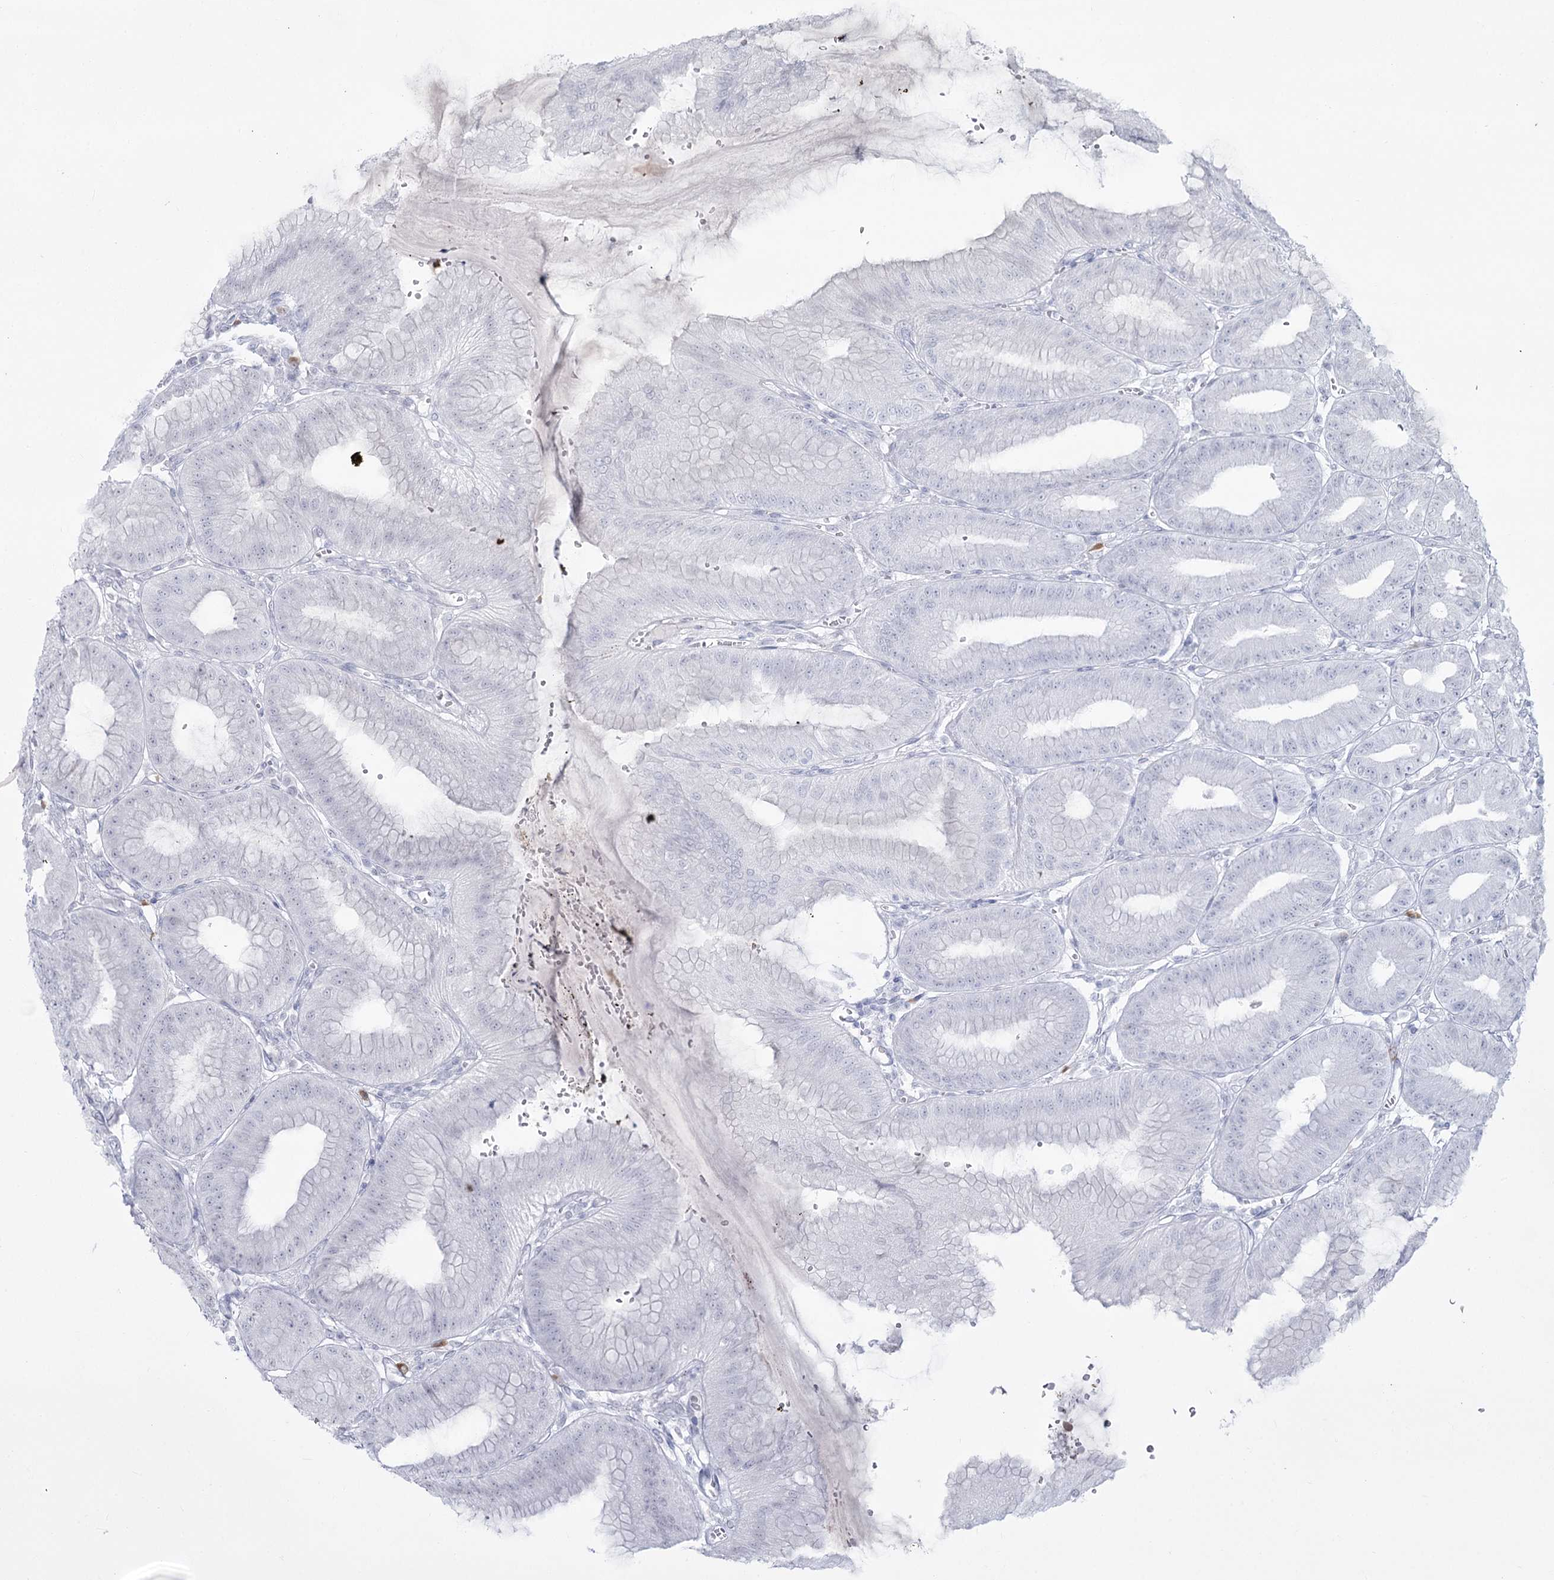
{"staining": {"intensity": "negative", "quantity": "none", "location": "none"}, "tissue": "stomach", "cell_type": "Glandular cells", "image_type": "normal", "snomed": [{"axis": "morphology", "description": "Normal tissue, NOS"}, {"axis": "topography", "description": "Stomach, lower"}], "caption": "Histopathology image shows no protein expression in glandular cells of benign stomach. (IHC, brightfield microscopy, high magnification).", "gene": "LY6G5C", "patient": {"sex": "male", "age": 71}}